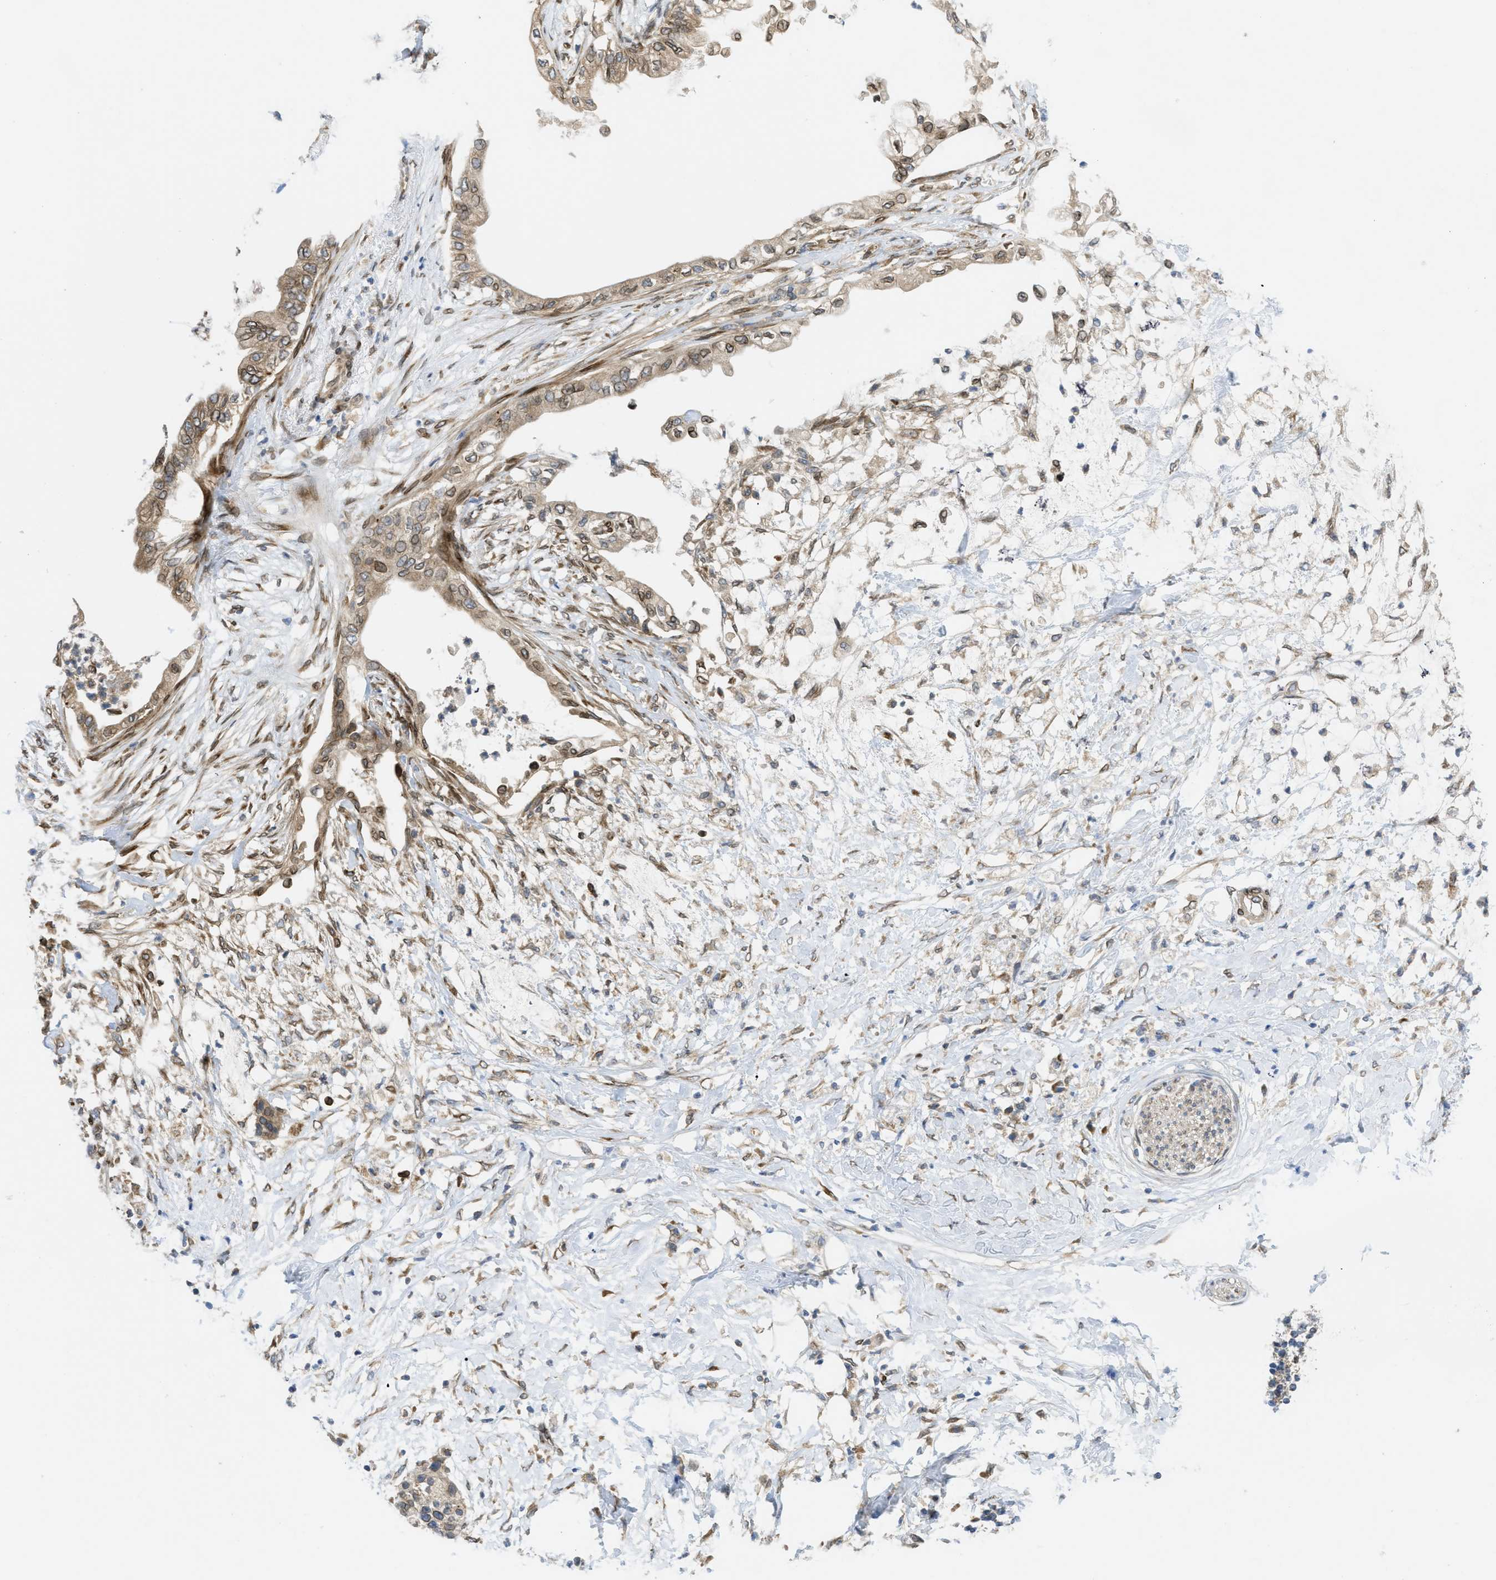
{"staining": {"intensity": "weak", "quantity": ">75%", "location": "cytoplasmic/membranous"}, "tissue": "pancreatic cancer", "cell_type": "Tumor cells", "image_type": "cancer", "snomed": [{"axis": "morphology", "description": "Normal tissue, NOS"}, {"axis": "morphology", "description": "Adenocarcinoma, NOS"}, {"axis": "topography", "description": "Pancreas"}, {"axis": "topography", "description": "Duodenum"}], "caption": "Approximately >75% of tumor cells in pancreatic cancer display weak cytoplasmic/membranous protein staining as visualized by brown immunohistochemical staining.", "gene": "EIF2AK3", "patient": {"sex": "female", "age": 60}}